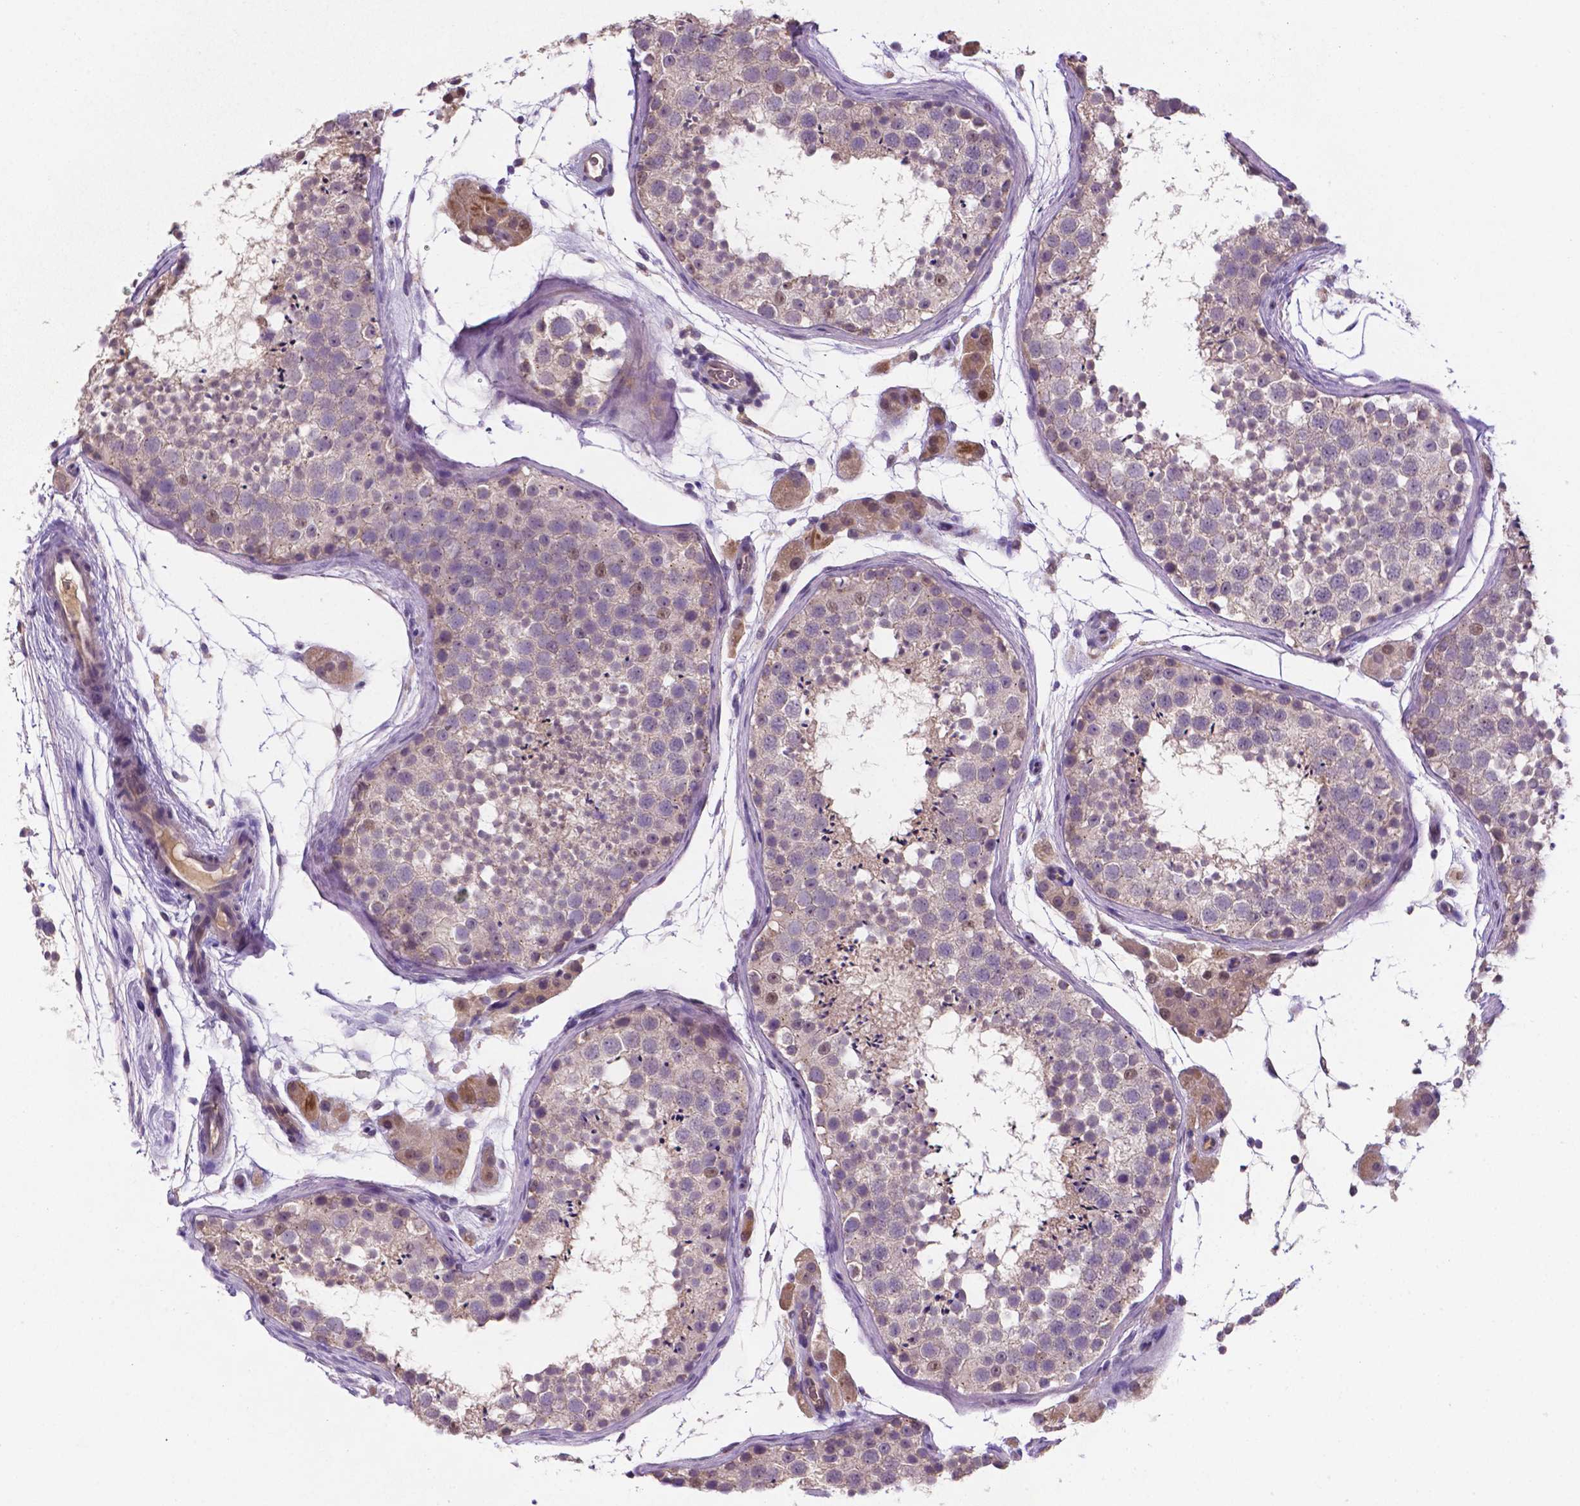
{"staining": {"intensity": "moderate", "quantity": "<25%", "location": "cytoplasmic/membranous,nuclear"}, "tissue": "testis", "cell_type": "Cells in seminiferous ducts", "image_type": "normal", "snomed": [{"axis": "morphology", "description": "Normal tissue, NOS"}, {"axis": "topography", "description": "Testis"}], "caption": "High-power microscopy captured an immunohistochemistry (IHC) image of normal testis, revealing moderate cytoplasmic/membranous,nuclear expression in about <25% of cells in seminiferous ducts.", "gene": "TM4SF20", "patient": {"sex": "male", "age": 41}}